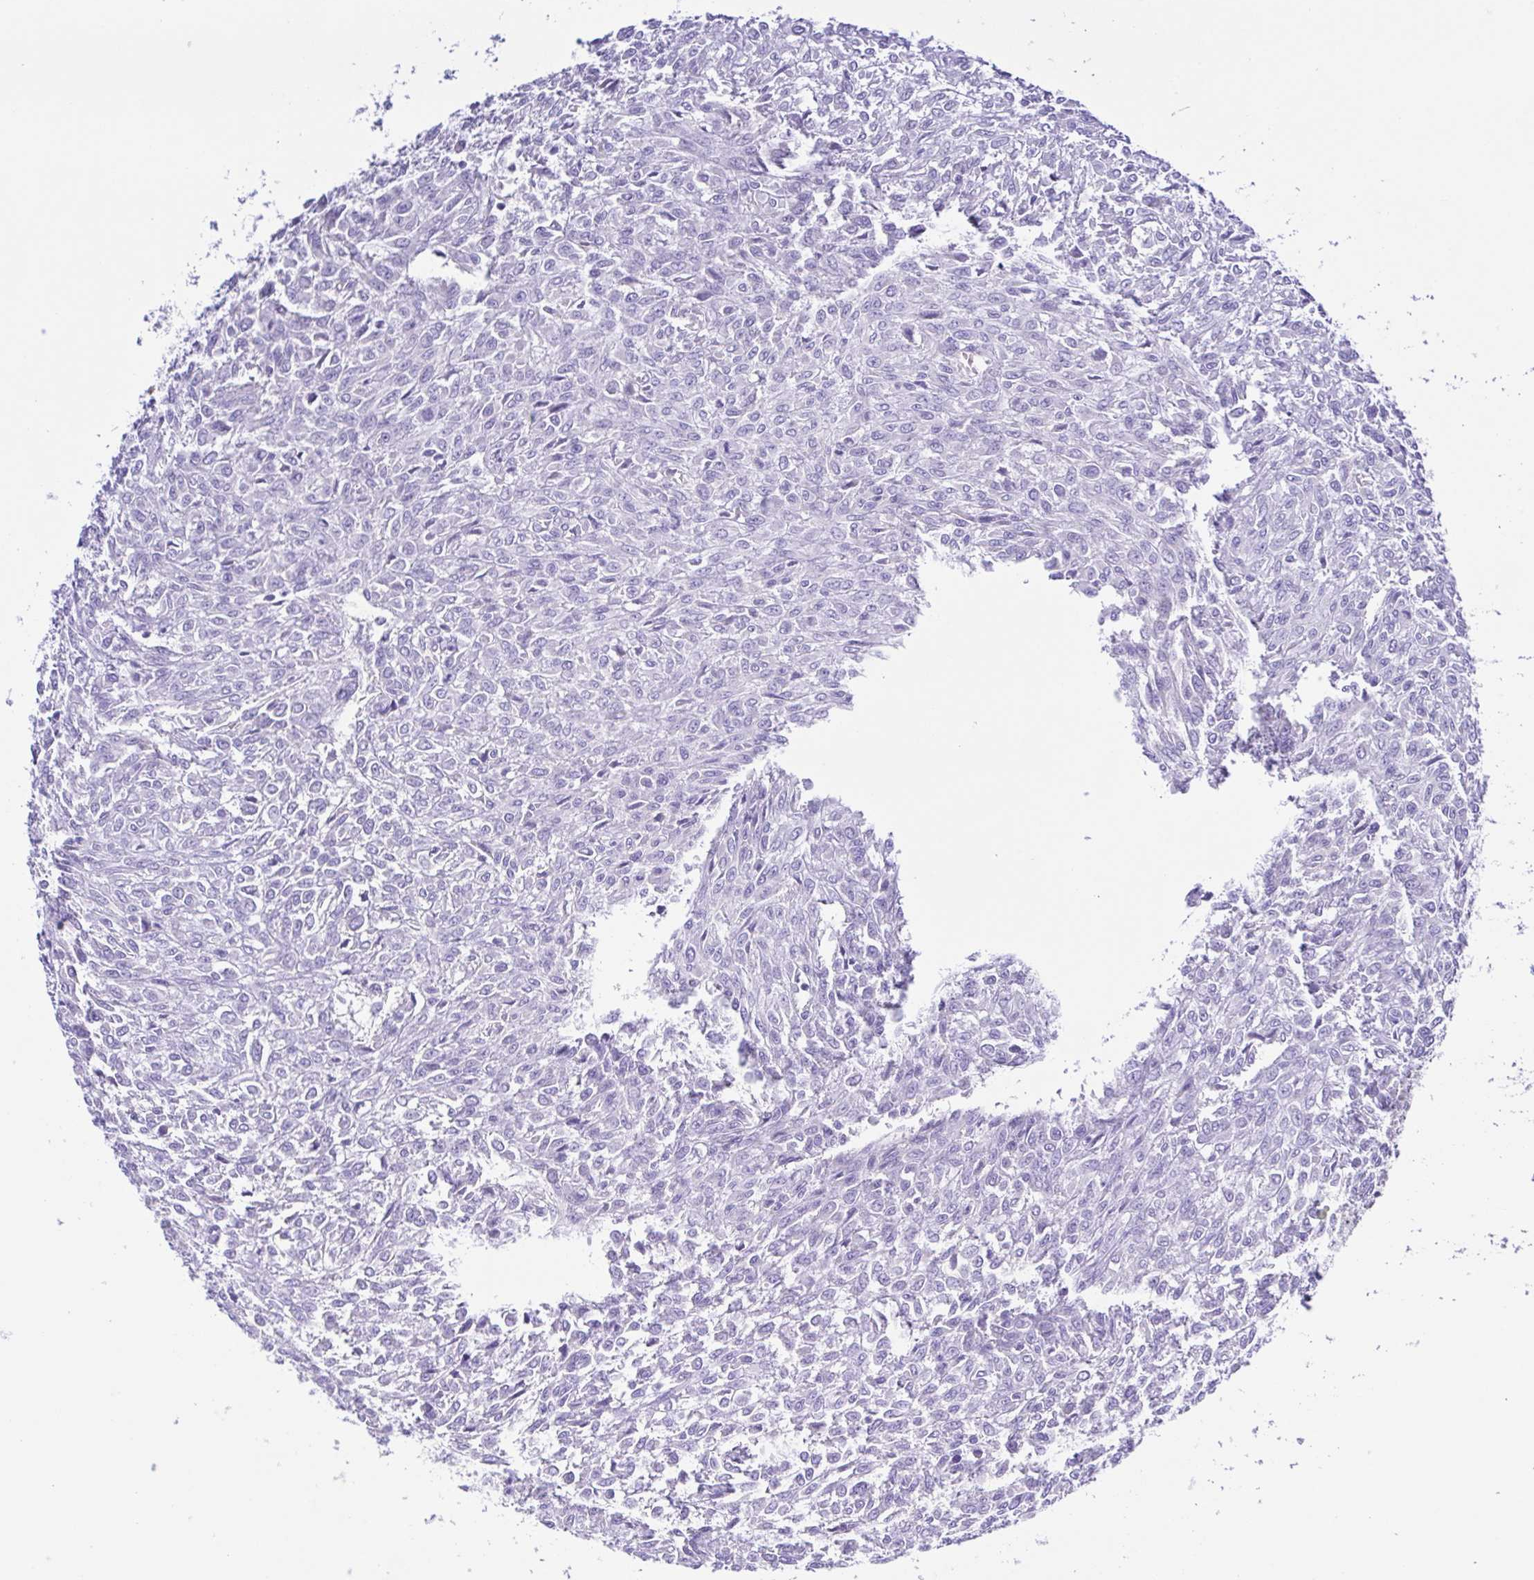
{"staining": {"intensity": "negative", "quantity": "none", "location": "none"}, "tissue": "renal cancer", "cell_type": "Tumor cells", "image_type": "cancer", "snomed": [{"axis": "morphology", "description": "Adenocarcinoma, NOS"}, {"axis": "topography", "description": "Kidney"}], "caption": "Immunohistochemical staining of human adenocarcinoma (renal) shows no significant expression in tumor cells.", "gene": "CD72", "patient": {"sex": "male", "age": 58}}